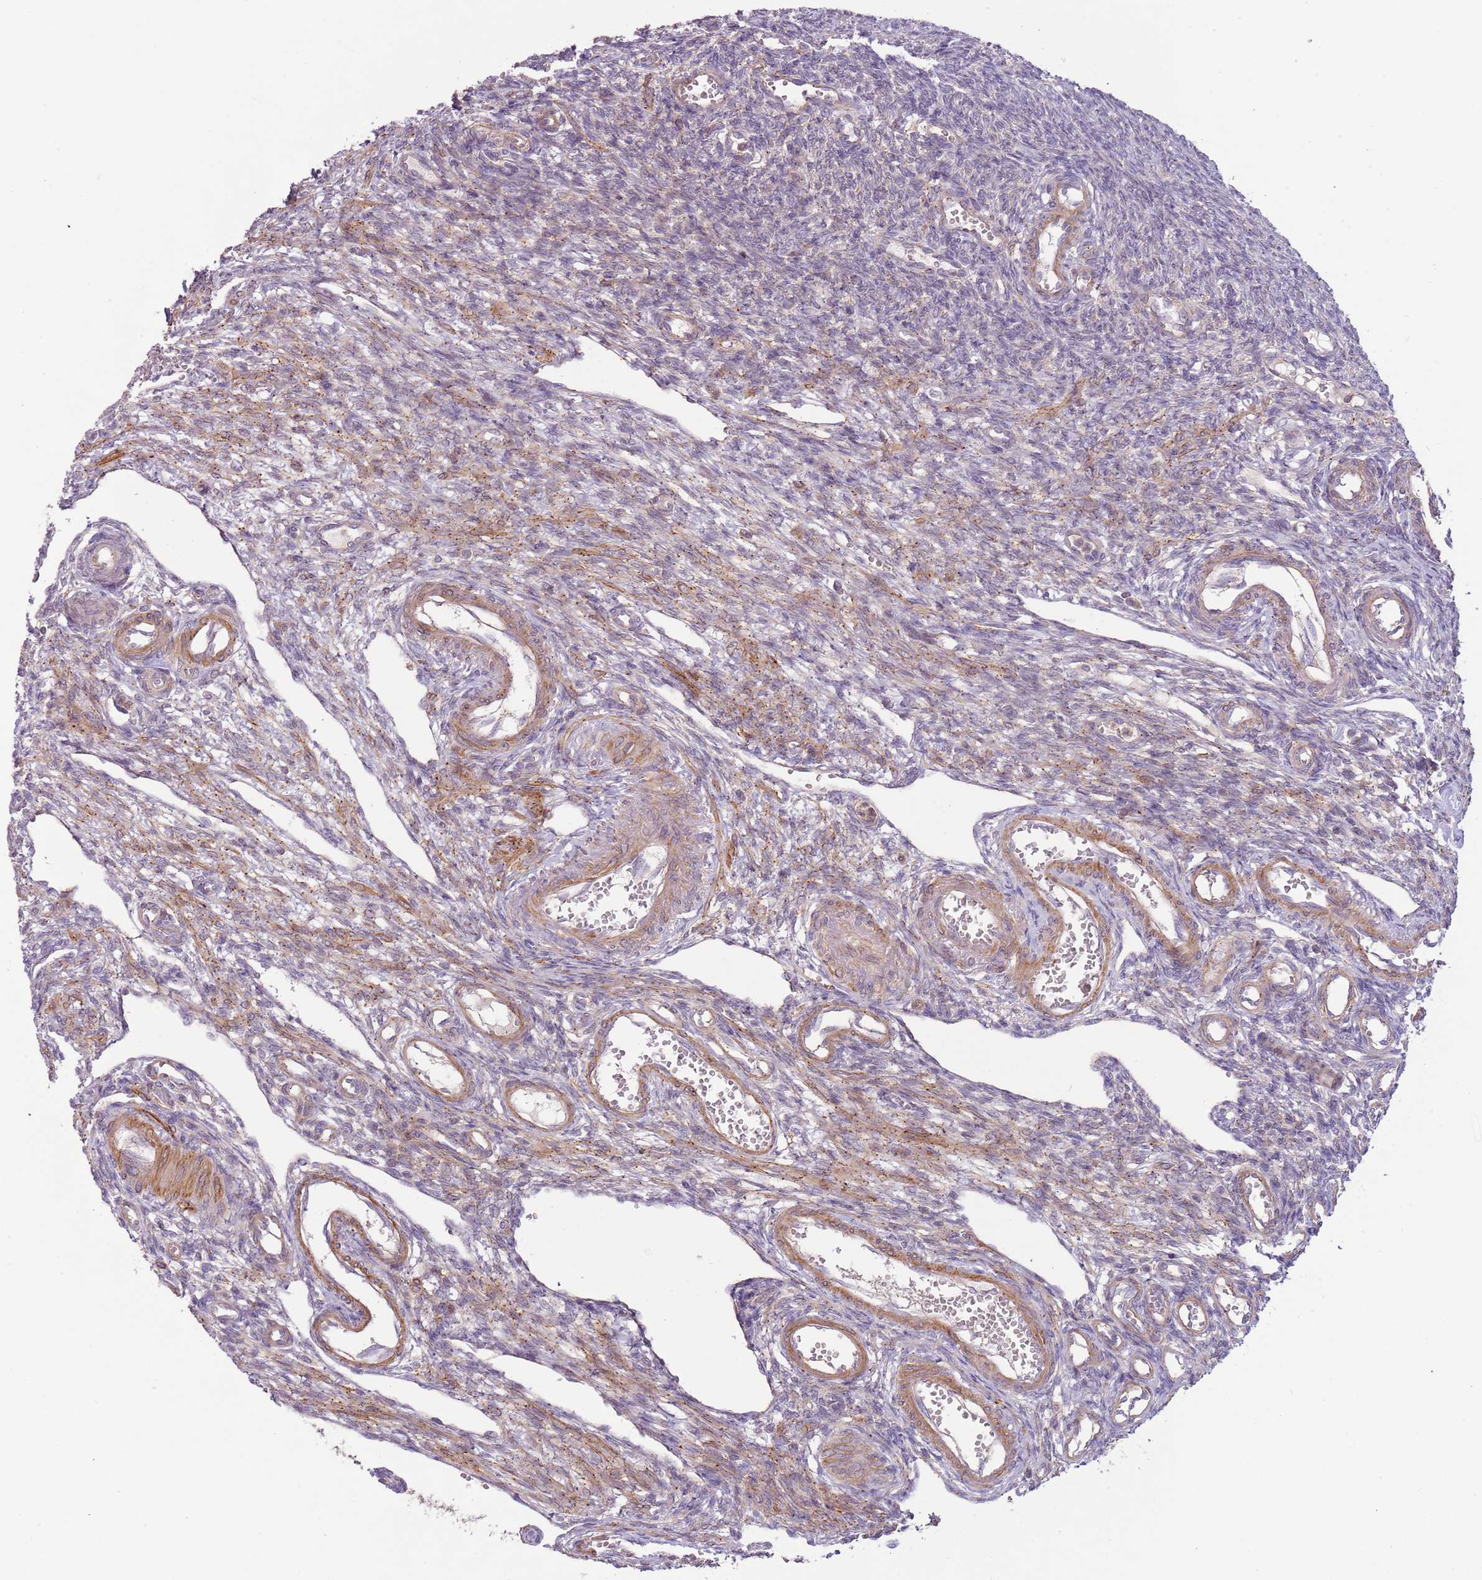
{"staining": {"intensity": "weak", "quantity": "<25%", "location": "cytoplasmic/membranous"}, "tissue": "ovary", "cell_type": "Ovarian stroma cells", "image_type": "normal", "snomed": [{"axis": "morphology", "description": "Normal tissue, NOS"}, {"axis": "morphology", "description": "Cyst, NOS"}, {"axis": "topography", "description": "Ovary"}], "caption": "An immunohistochemistry micrograph of normal ovary is shown. There is no staining in ovarian stroma cells of ovary. (DAB immunohistochemistry (IHC) visualized using brightfield microscopy, high magnification).", "gene": "DTD2", "patient": {"sex": "female", "age": 33}}